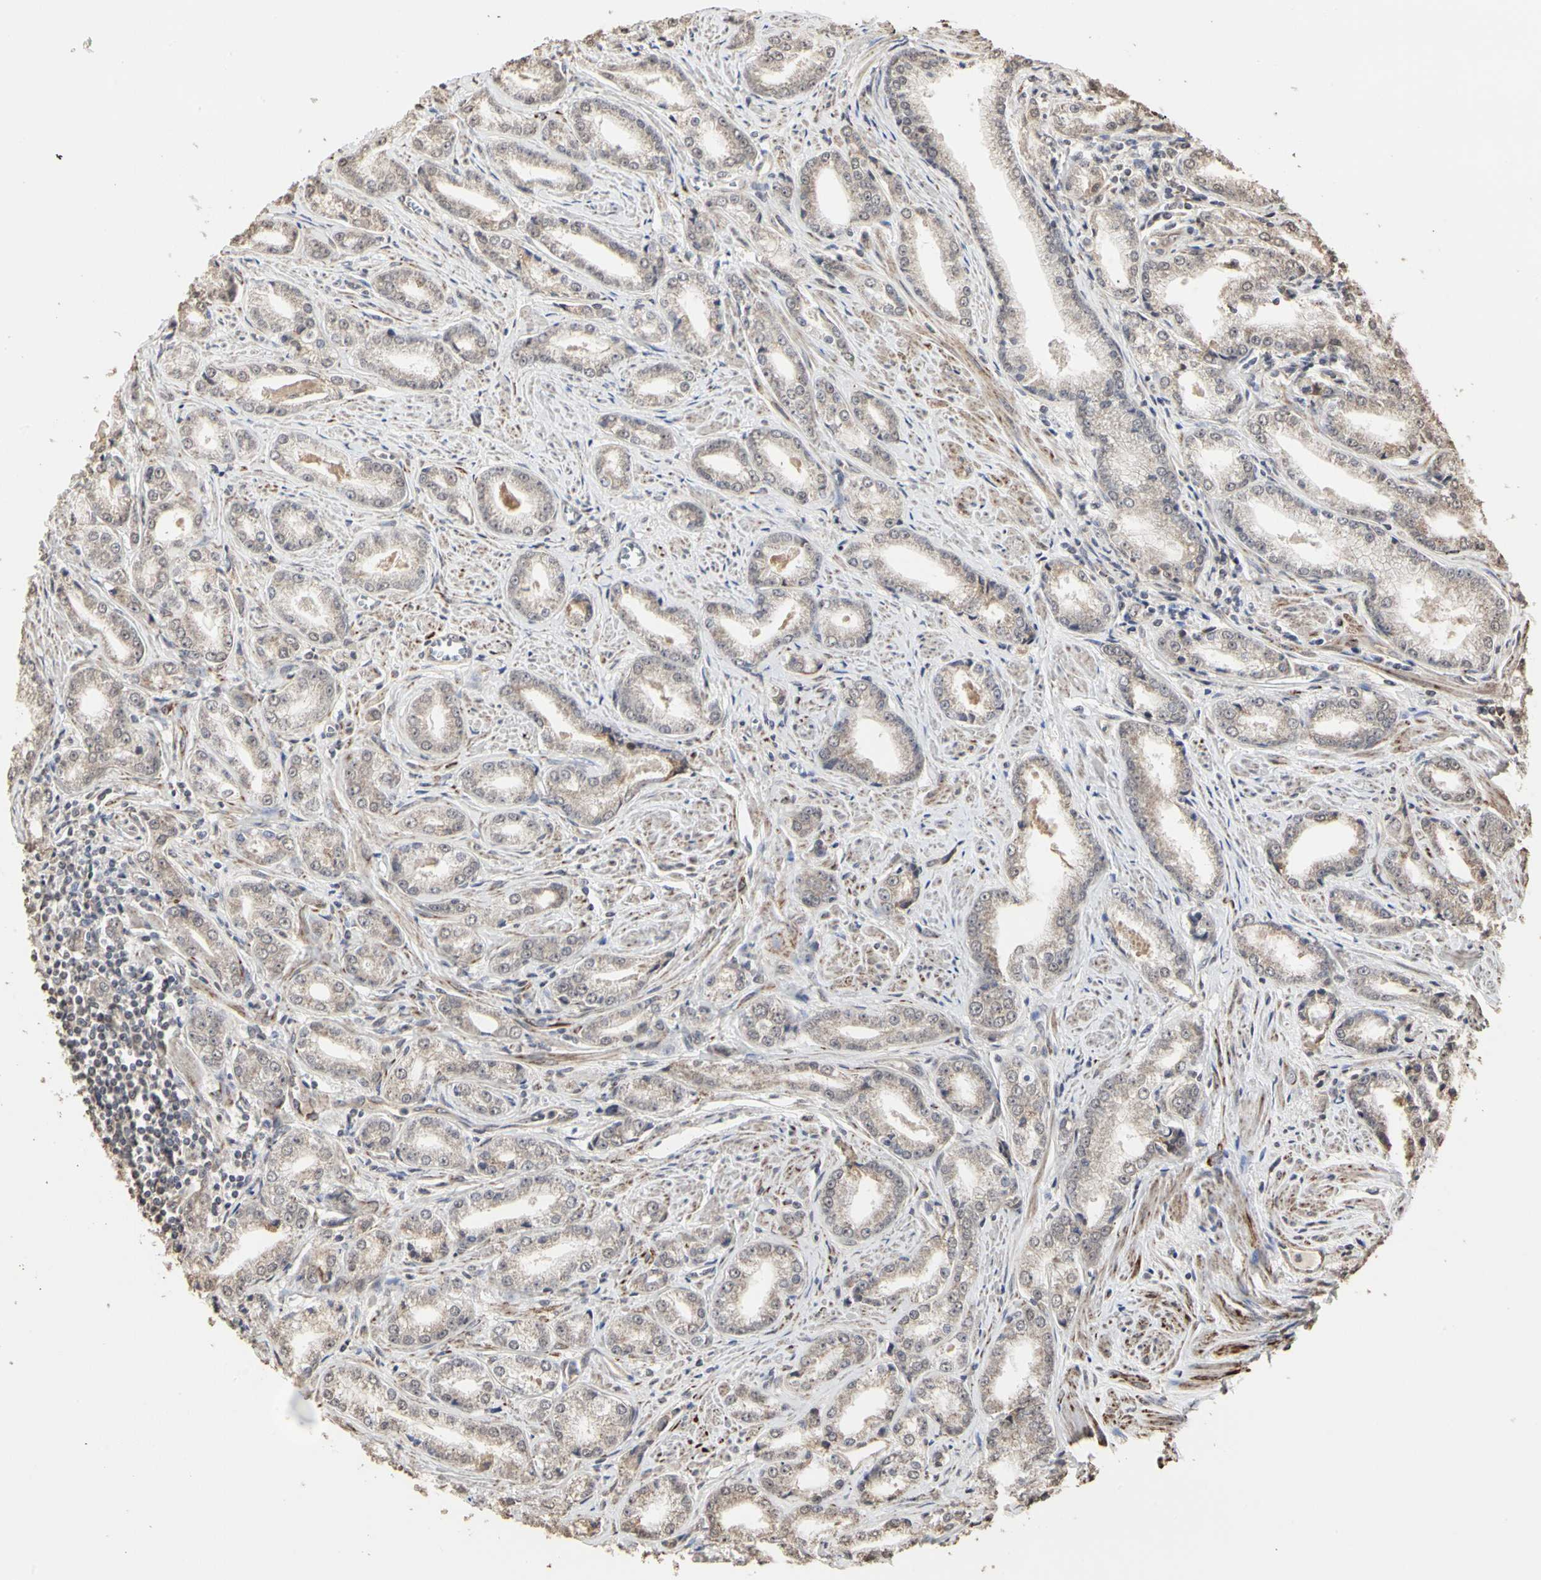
{"staining": {"intensity": "weak", "quantity": ">75%", "location": "cytoplasmic/membranous"}, "tissue": "prostate cancer", "cell_type": "Tumor cells", "image_type": "cancer", "snomed": [{"axis": "morphology", "description": "Adenocarcinoma, Low grade"}, {"axis": "topography", "description": "Prostate"}], "caption": "IHC (DAB (3,3'-diaminobenzidine)) staining of prostate cancer shows weak cytoplasmic/membranous protein staining in about >75% of tumor cells.", "gene": "TAOK1", "patient": {"sex": "male", "age": 64}}